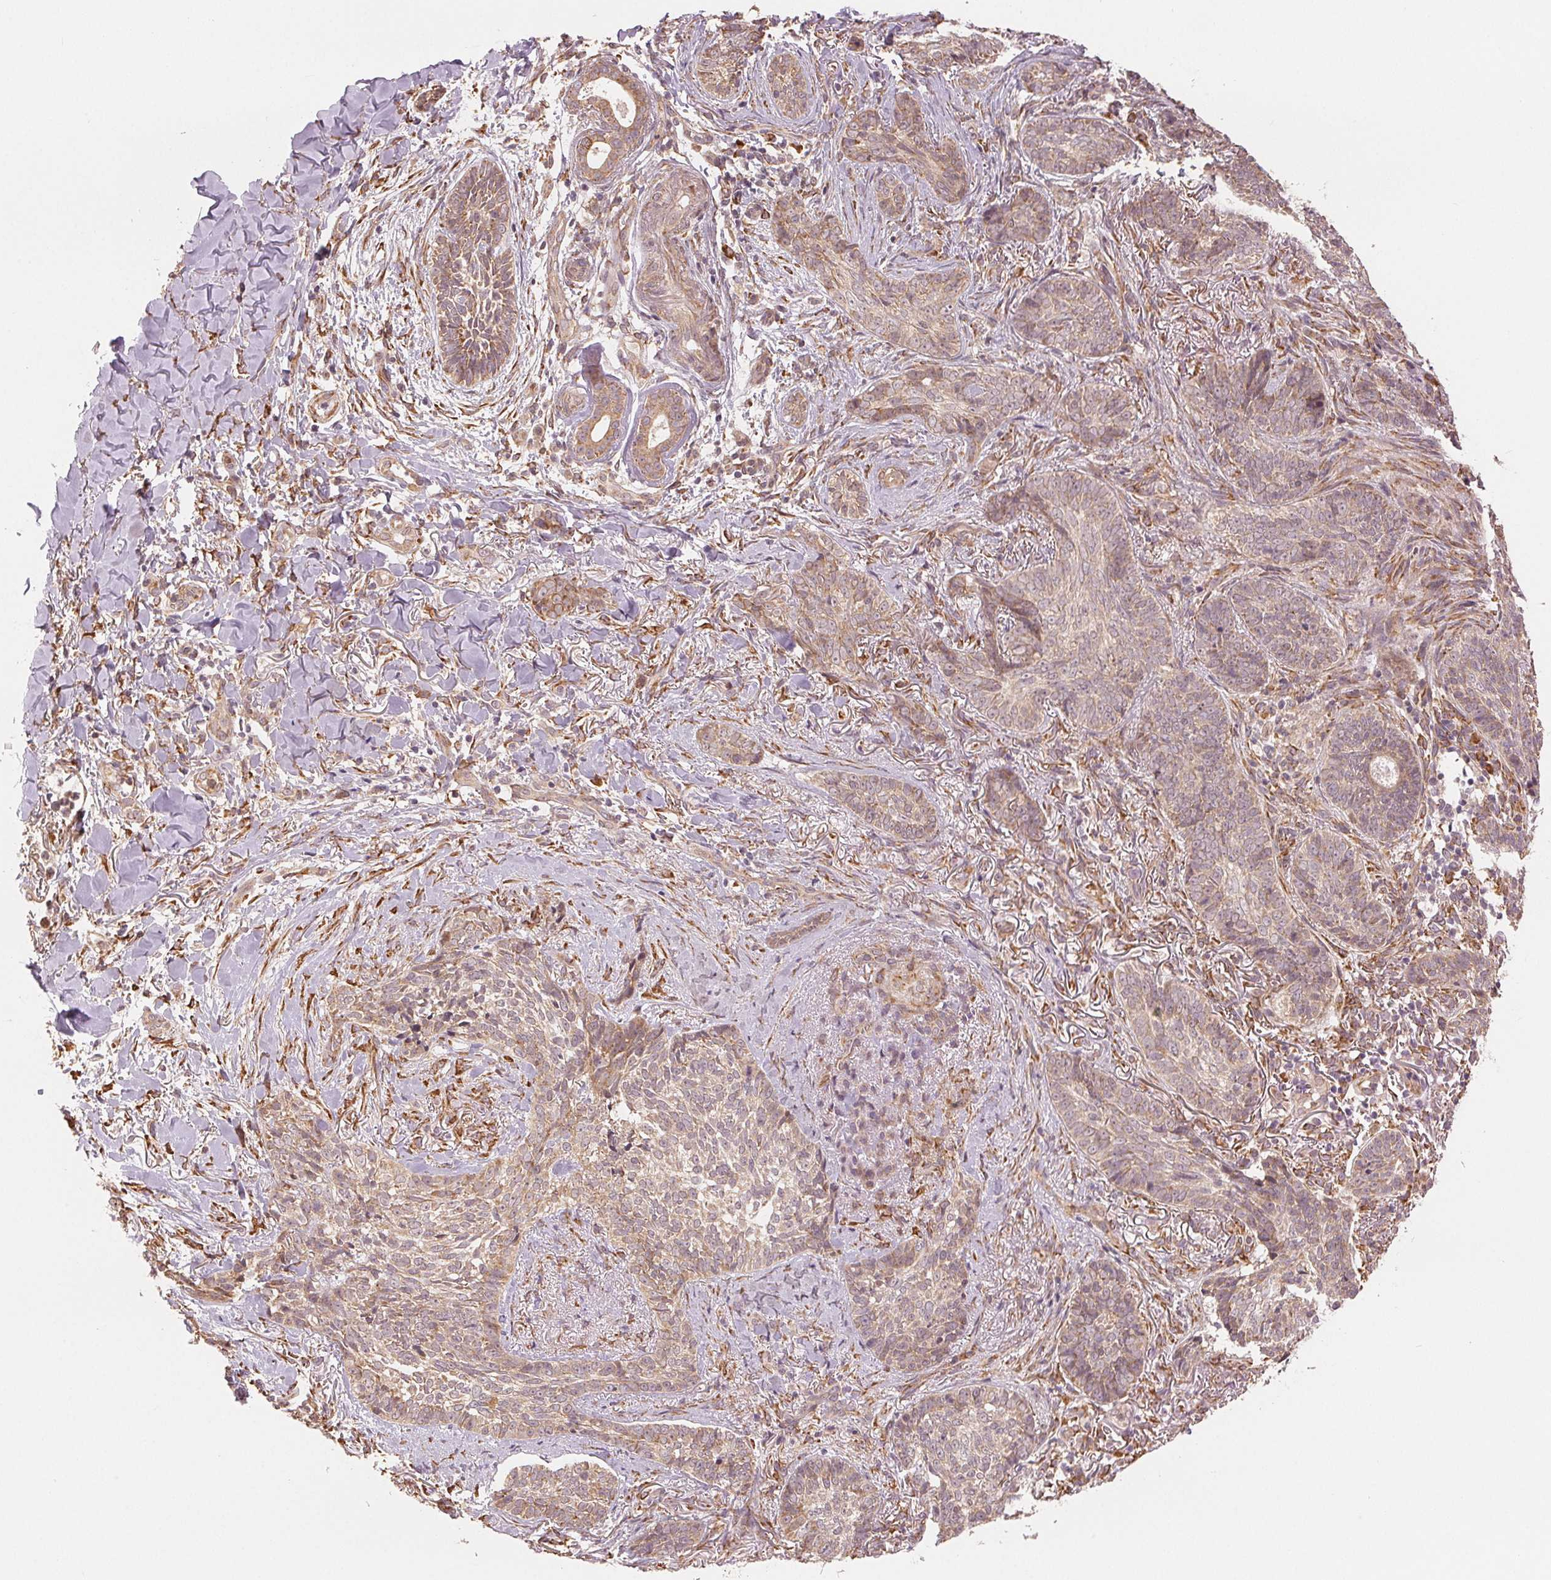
{"staining": {"intensity": "weak", "quantity": ">75%", "location": "cytoplasmic/membranous"}, "tissue": "skin cancer", "cell_type": "Tumor cells", "image_type": "cancer", "snomed": [{"axis": "morphology", "description": "Basal cell carcinoma"}, {"axis": "topography", "description": "Skin"}, {"axis": "topography", "description": "Skin of face"}], "caption": "Immunohistochemical staining of skin cancer exhibits weak cytoplasmic/membranous protein expression in approximately >75% of tumor cells.", "gene": "SLC20A1", "patient": {"sex": "male", "age": 88}}